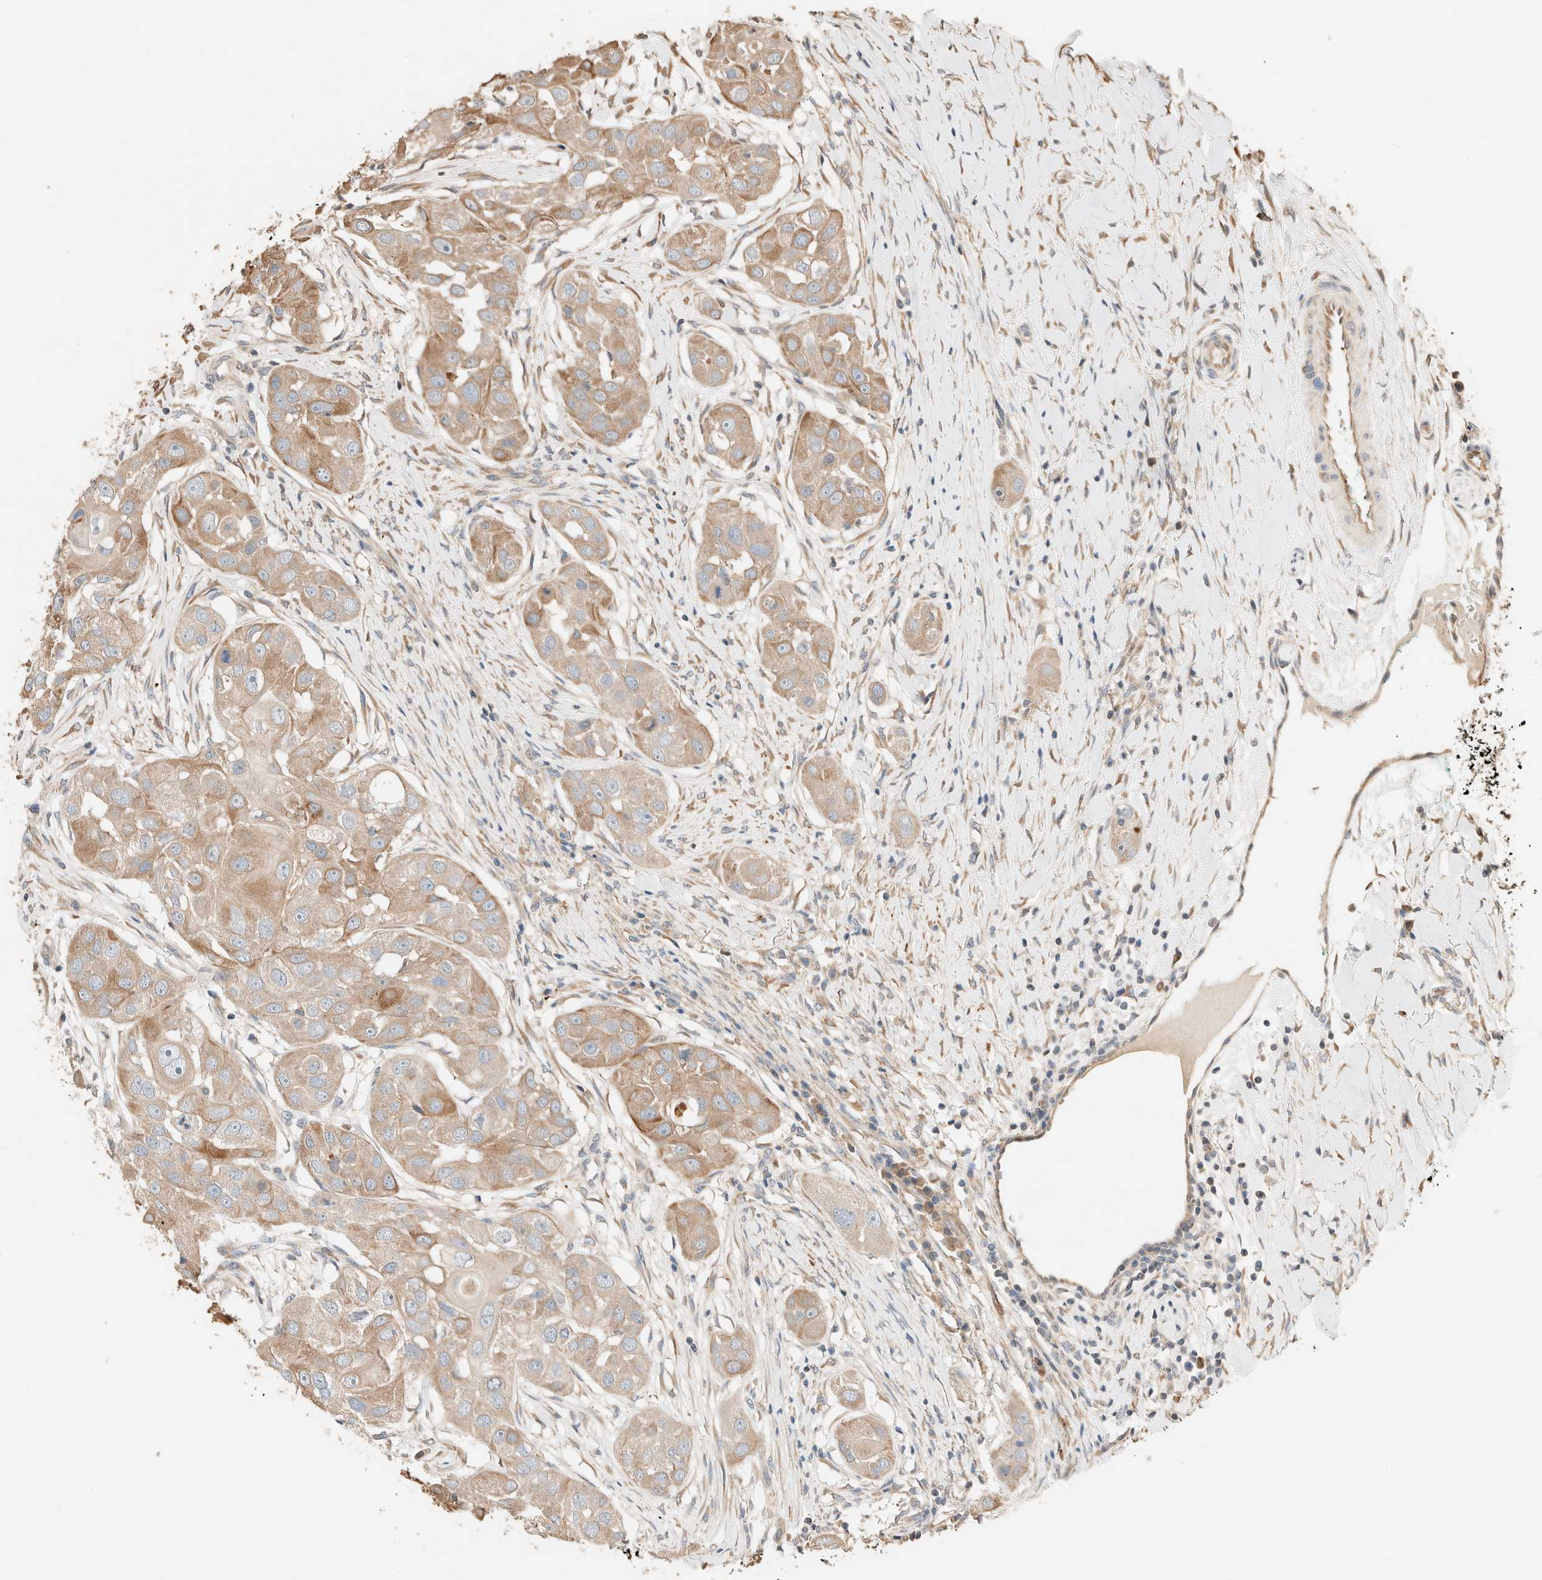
{"staining": {"intensity": "moderate", "quantity": ">75%", "location": "cytoplasmic/membranous"}, "tissue": "head and neck cancer", "cell_type": "Tumor cells", "image_type": "cancer", "snomed": [{"axis": "morphology", "description": "Normal tissue, NOS"}, {"axis": "morphology", "description": "Squamous cell carcinoma, NOS"}, {"axis": "topography", "description": "Skeletal muscle"}, {"axis": "topography", "description": "Head-Neck"}], "caption": "IHC image of neoplastic tissue: head and neck cancer (squamous cell carcinoma) stained using IHC reveals medium levels of moderate protein expression localized specifically in the cytoplasmic/membranous of tumor cells, appearing as a cytoplasmic/membranous brown color.", "gene": "TUBD1", "patient": {"sex": "male", "age": 51}}